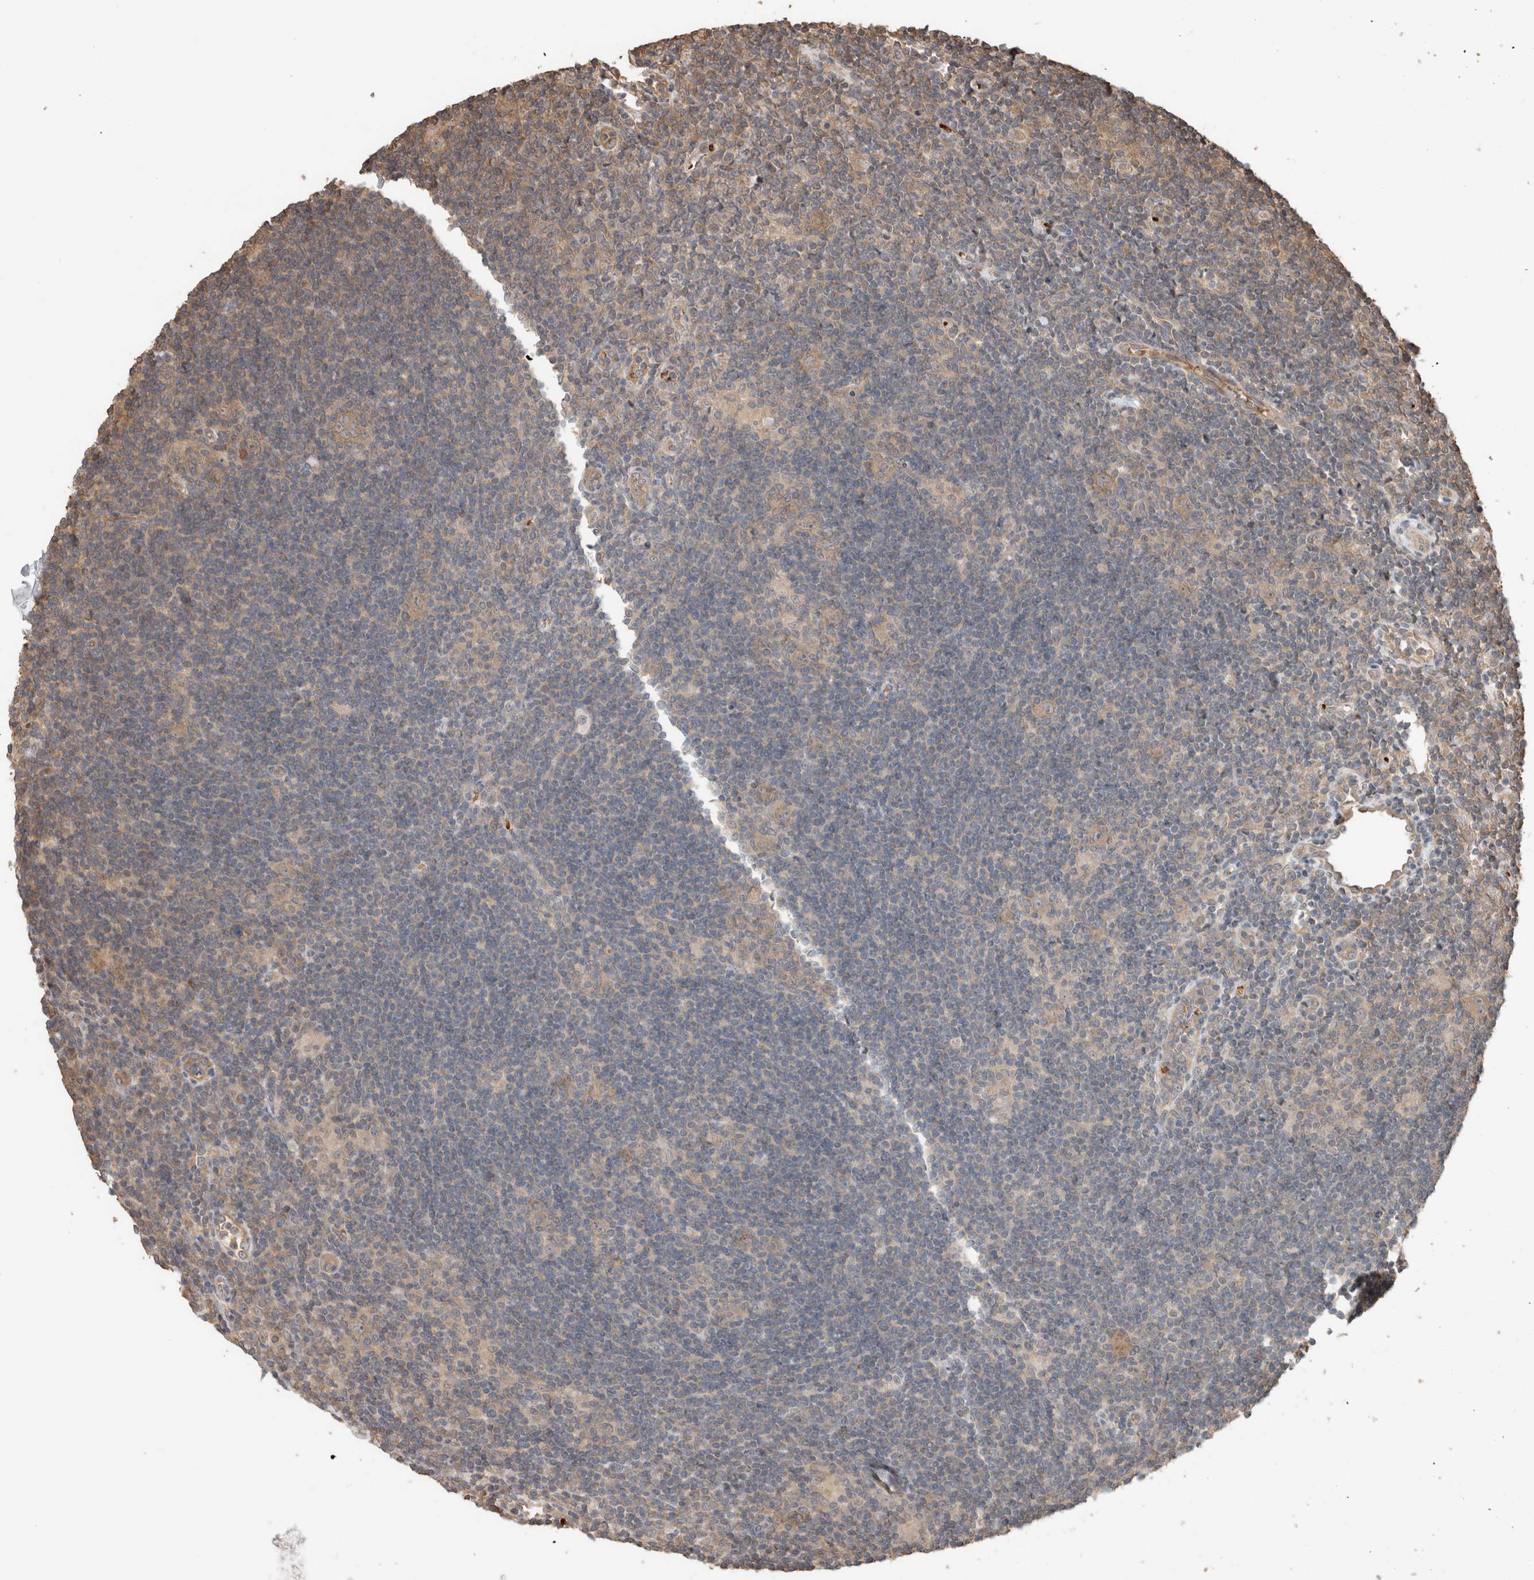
{"staining": {"intensity": "moderate", "quantity": ">75%", "location": "cytoplasmic/membranous"}, "tissue": "lymphoma", "cell_type": "Tumor cells", "image_type": "cancer", "snomed": [{"axis": "morphology", "description": "Hodgkin's disease, NOS"}, {"axis": "topography", "description": "Lymph node"}], "caption": "An image of human Hodgkin's disease stained for a protein exhibits moderate cytoplasmic/membranous brown staining in tumor cells. The staining was performed using DAB (3,3'-diaminobenzidine) to visualize the protein expression in brown, while the nuclei were stained in blue with hematoxylin (Magnification: 20x).", "gene": "OTUD6B", "patient": {"sex": "female", "age": 57}}